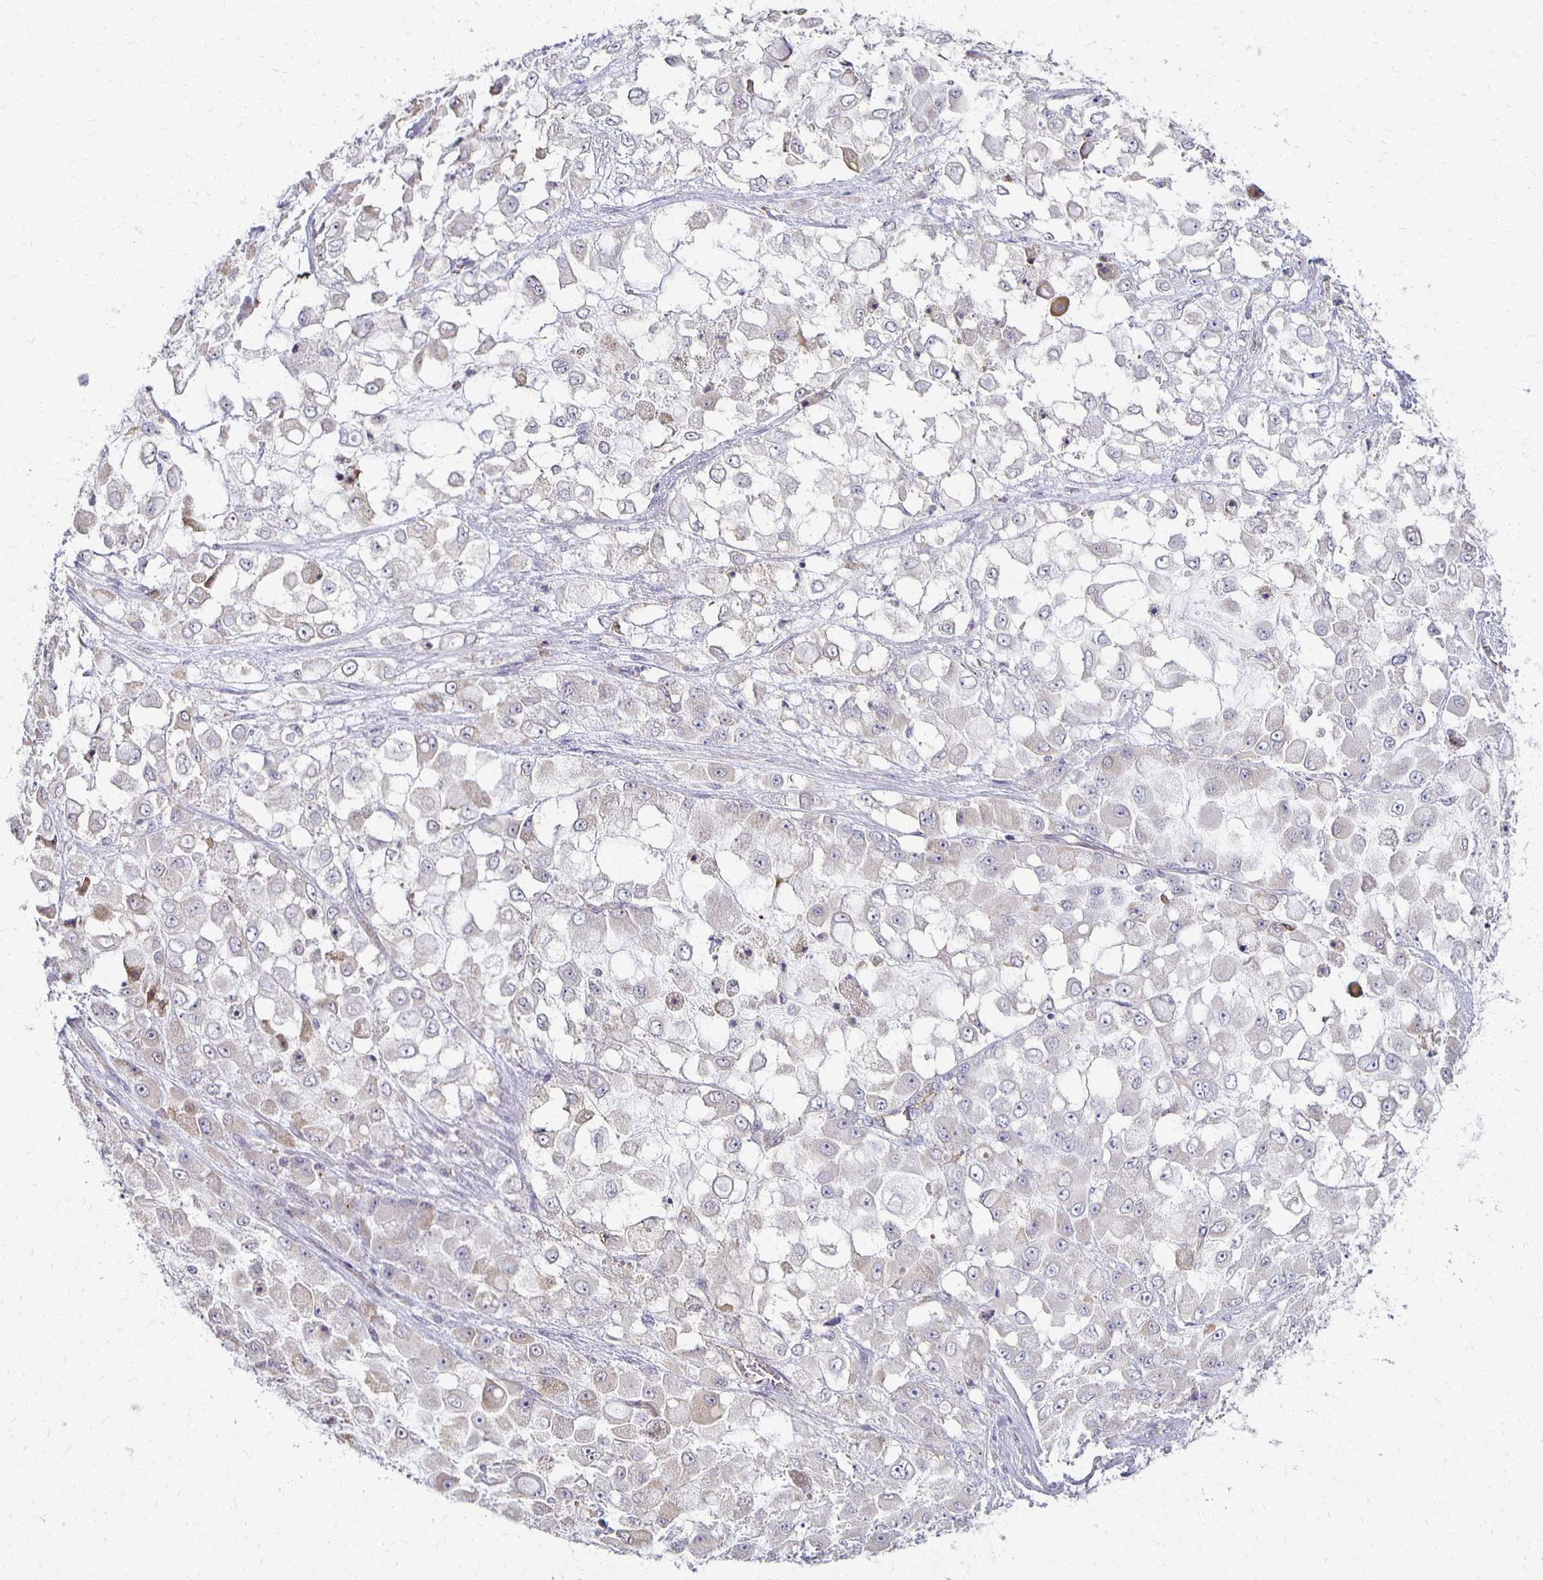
{"staining": {"intensity": "weak", "quantity": "<25%", "location": "cytoplasmic/membranous"}, "tissue": "stomach cancer", "cell_type": "Tumor cells", "image_type": "cancer", "snomed": [{"axis": "morphology", "description": "Adenocarcinoma, NOS"}, {"axis": "topography", "description": "Stomach"}], "caption": "Protein analysis of stomach adenocarcinoma exhibits no significant expression in tumor cells. (DAB (3,3'-diaminobenzidine) immunohistochemistry (IHC) visualized using brightfield microscopy, high magnification).", "gene": "GPX4", "patient": {"sex": "female", "age": 76}}